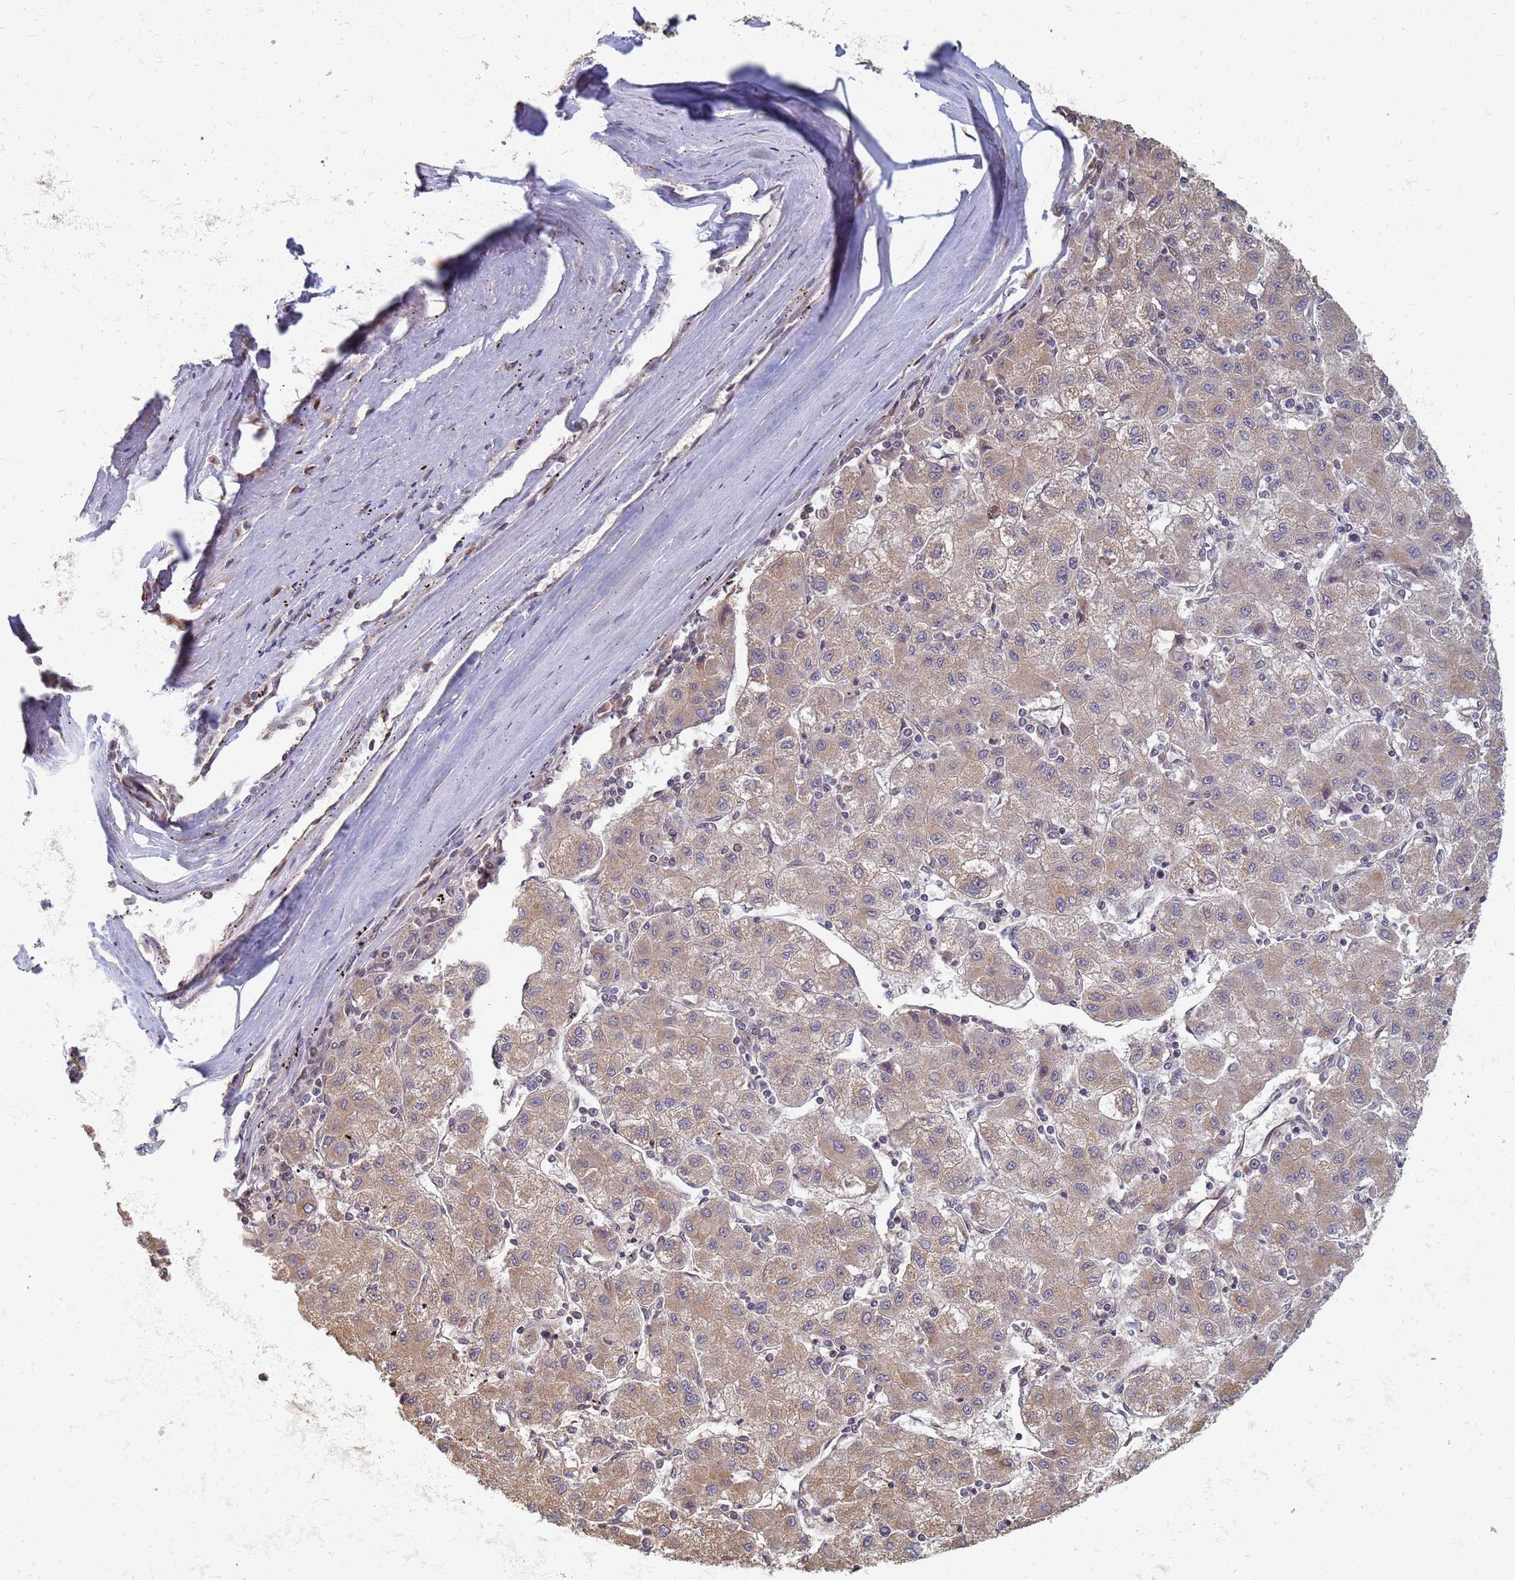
{"staining": {"intensity": "weak", "quantity": "25%-75%", "location": "cytoplasmic/membranous"}, "tissue": "liver cancer", "cell_type": "Tumor cells", "image_type": "cancer", "snomed": [{"axis": "morphology", "description": "Carcinoma, Hepatocellular, NOS"}, {"axis": "topography", "description": "Liver"}], "caption": "The photomicrograph demonstrates a brown stain indicating the presence of a protein in the cytoplasmic/membranous of tumor cells in liver cancer (hepatocellular carcinoma). (Brightfield microscopy of DAB IHC at high magnification).", "gene": "ITGB4", "patient": {"sex": "male", "age": 72}}